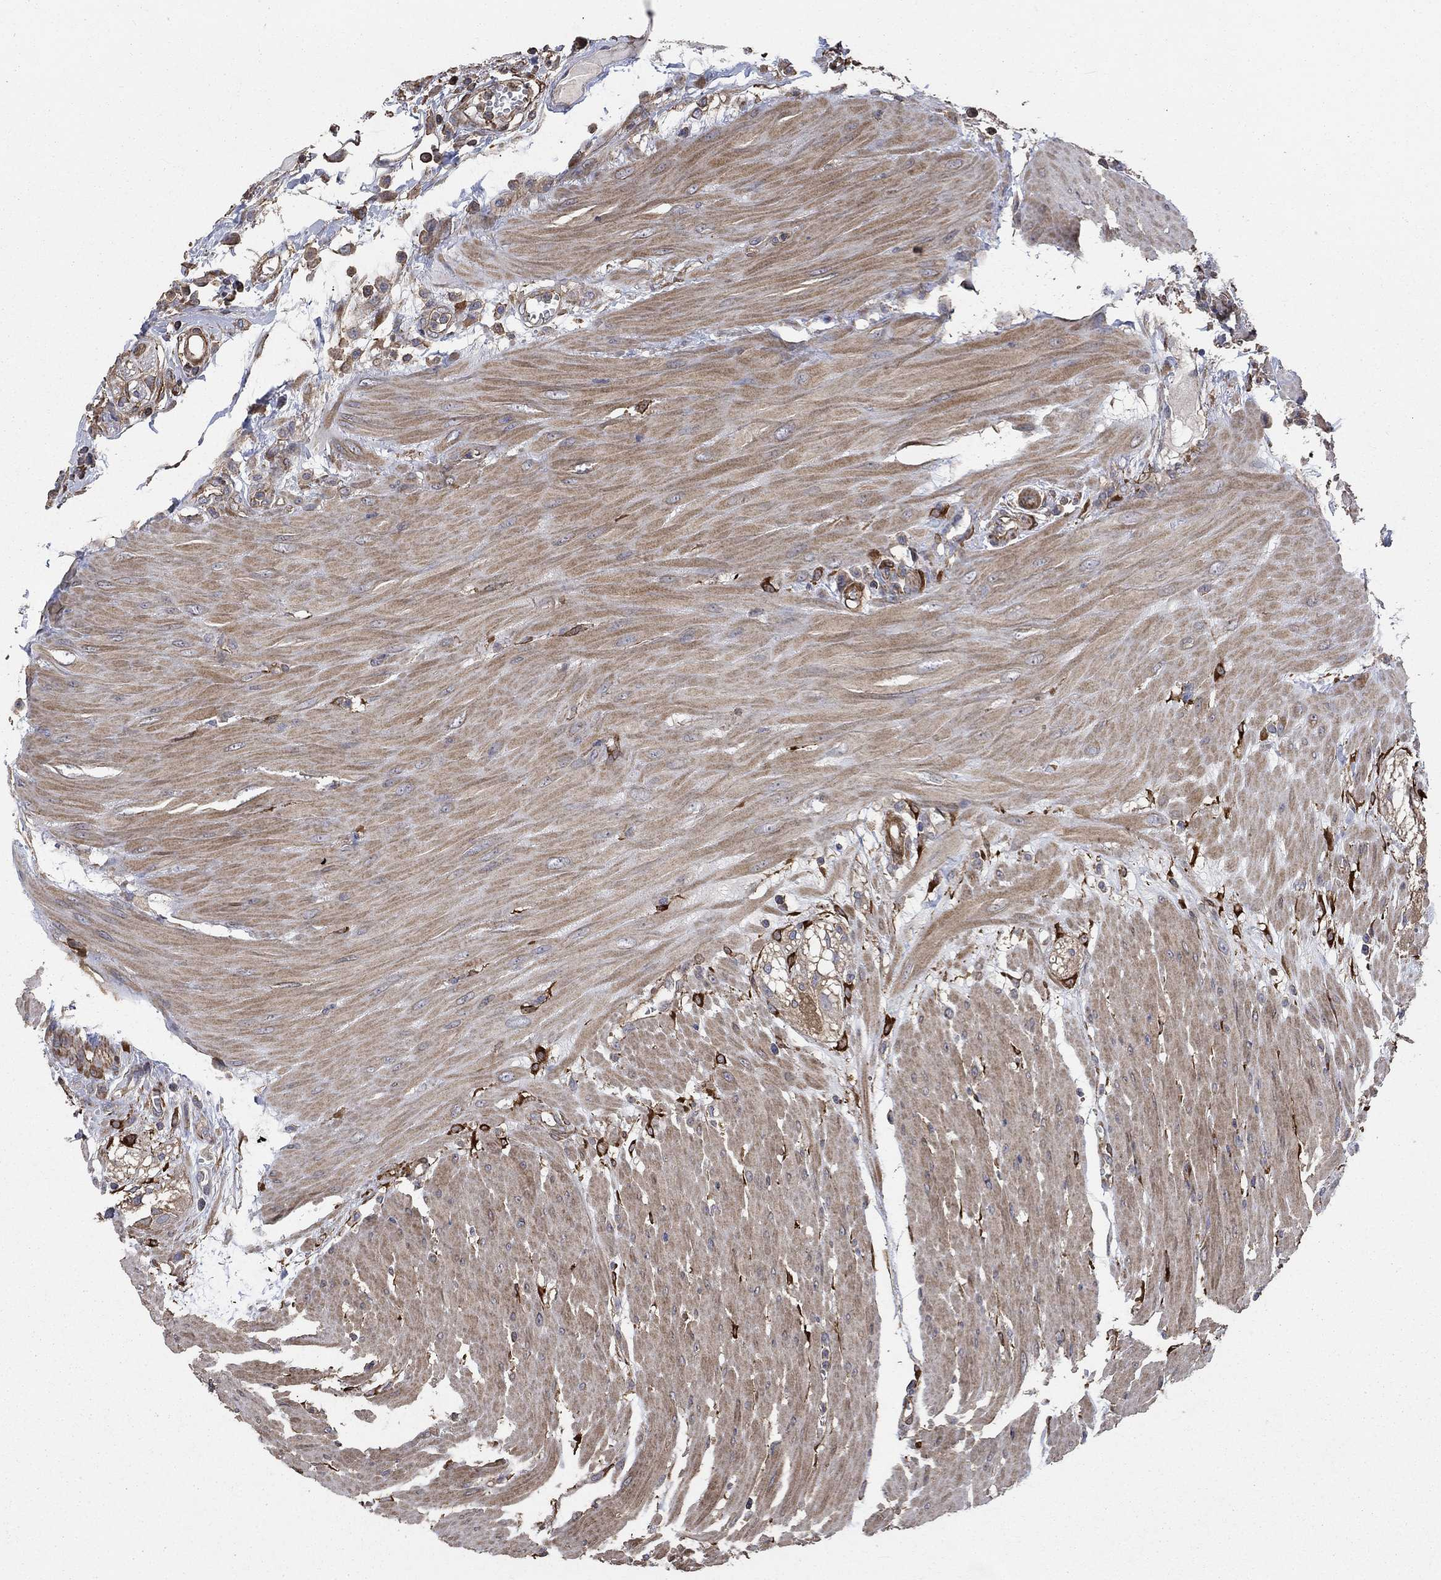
{"staining": {"intensity": "moderate", "quantity": "<25%", "location": "cytoplasmic/membranous"}, "tissue": "colon", "cell_type": "Endothelial cells", "image_type": "normal", "snomed": [{"axis": "morphology", "description": "Normal tissue, NOS"}, {"axis": "morphology", "description": "Adenocarcinoma, NOS"}, {"axis": "topography", "description": "Colon"}], "caption": "Protein positivity by IHC shows moderate cytoplasmic/membranous expression in approximately <25% of endothelial cells in unremarkable colon.", "gene": "PDE3A", "patient": {"sex": "male", "age": 65}}